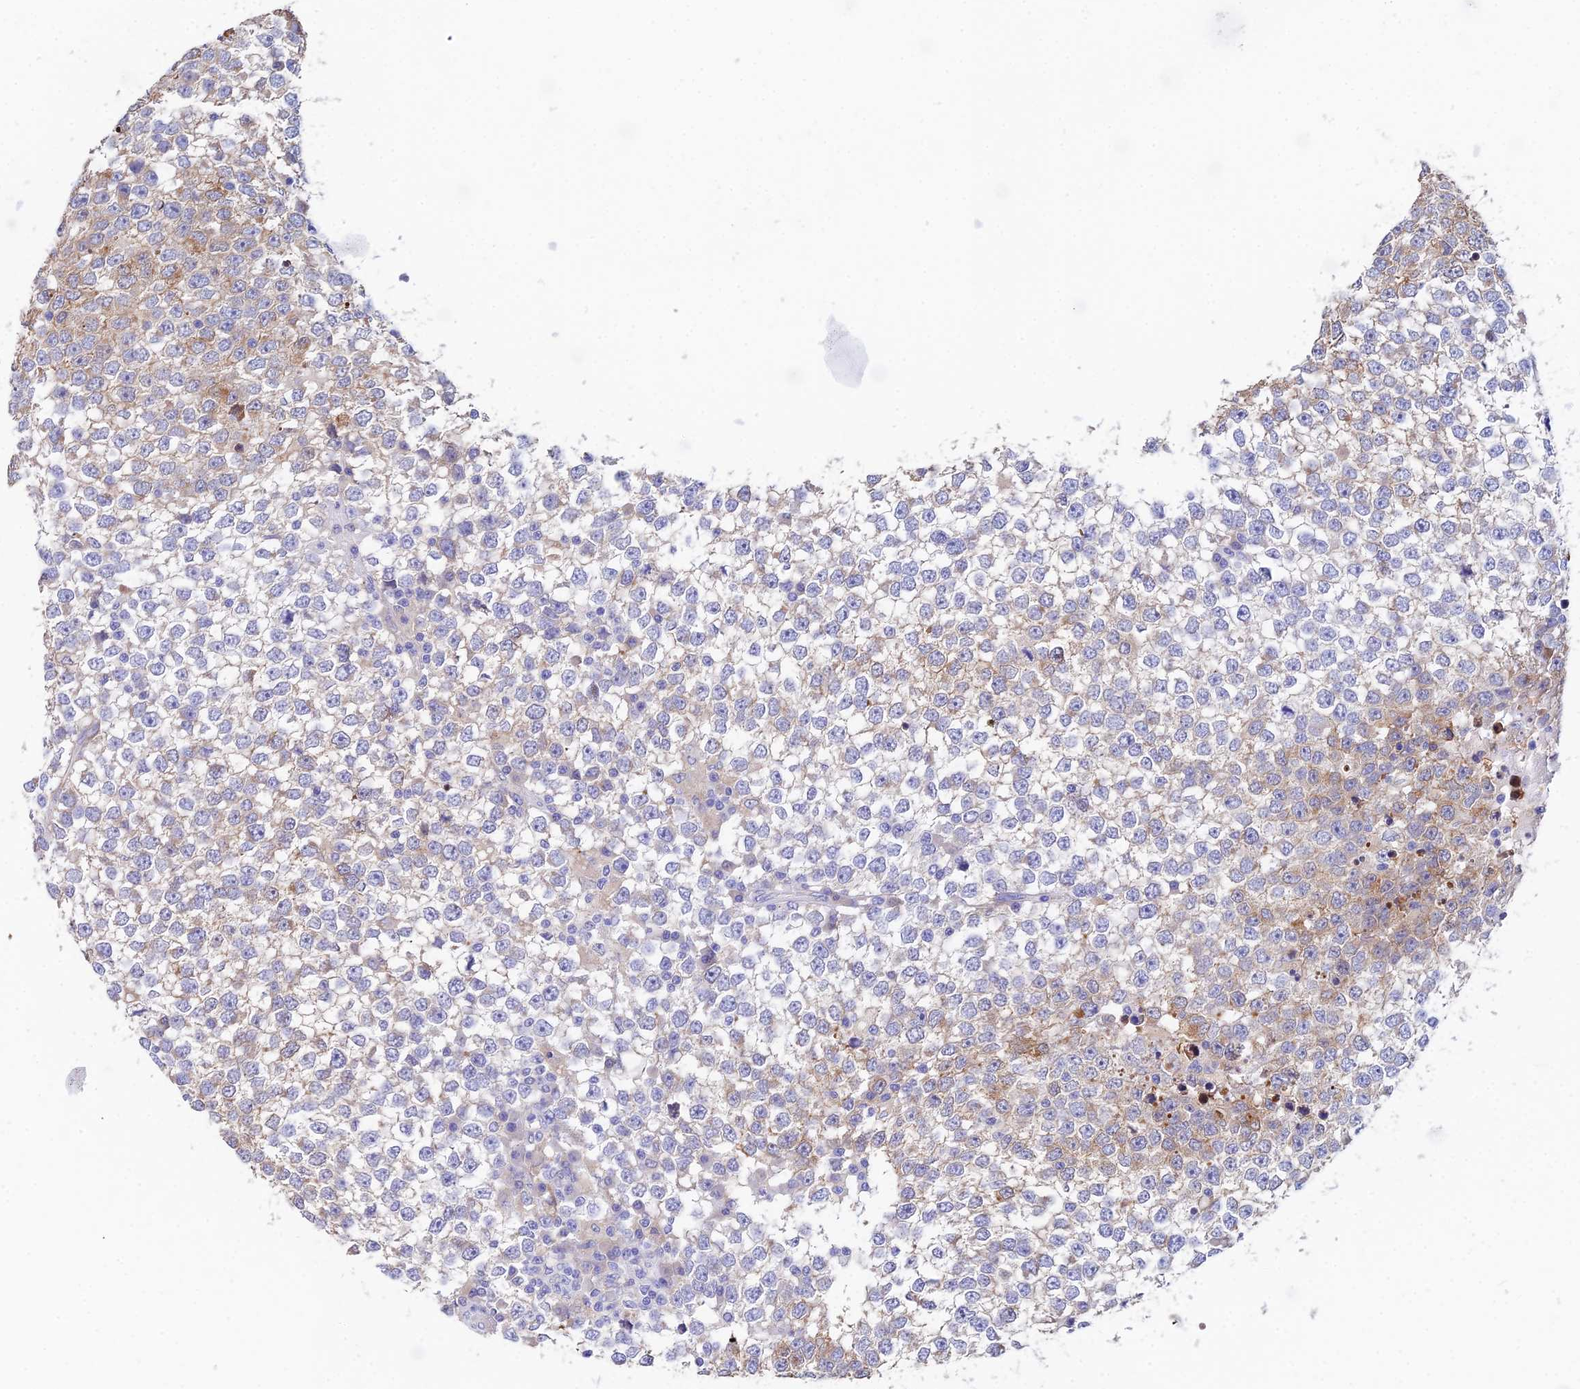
{"staining": {"intensity": "moderate", "quantity": "<25%", "location": "cytoplasmic/membranous"}, "tissue": "testis cancer", "cell_type": "Tumor cells", "image_type": "cancer", "snomed": [{"axis": "morphology", "description": "Seminoma, NOS"}, {"axis": "topography", "description": "Testis"}], "caption": "An immunohistochemistry micrograph of tumor tissue is shown. Protein staining in brown labels moderate cytoplasmic/membranous positivity in testis cancer within tumor cells. (IHC, brightfield microscopy, high magnification).", "gene": "CEP41", "patient": {"sex": "male", "age": 65}}